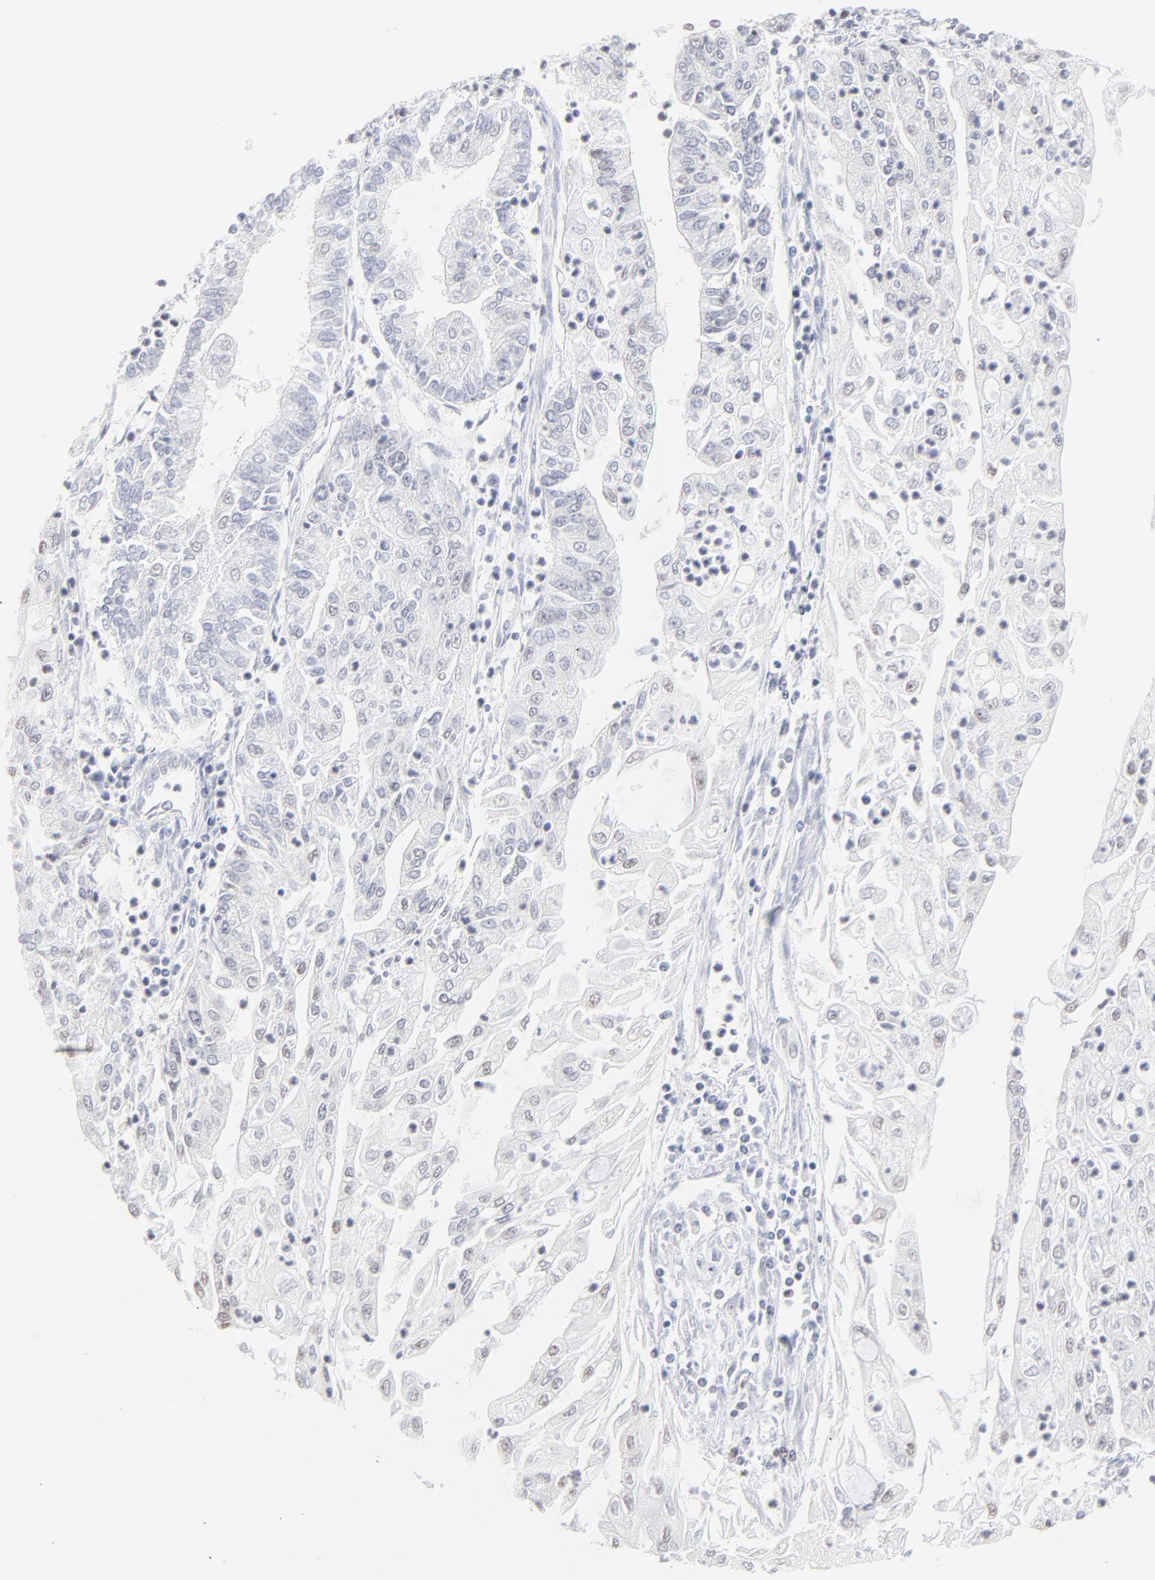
{"staining": {"intensity": "negative", "quantity": "none", "location": "none"}, "tissue": "endometrial cancer", "cell_type": "Tumor cells", "image_type": "cancer", "snomed": [{"axis": "morphology", "description": "Adenocarcinoma, NOS"}, {"axis": "topography", "description": "Endometrium"}], "caption": "High power microscopy photomicrograph of an immunohistochemistry (IHC) micrograph of endometrial cancer, revealing no significant positivity in tumor cells. (Brightfield microscopy of DAB IHC at high magnification).", "gene": "NFIL3", "patient": {"sex": "female", "age": 75}}